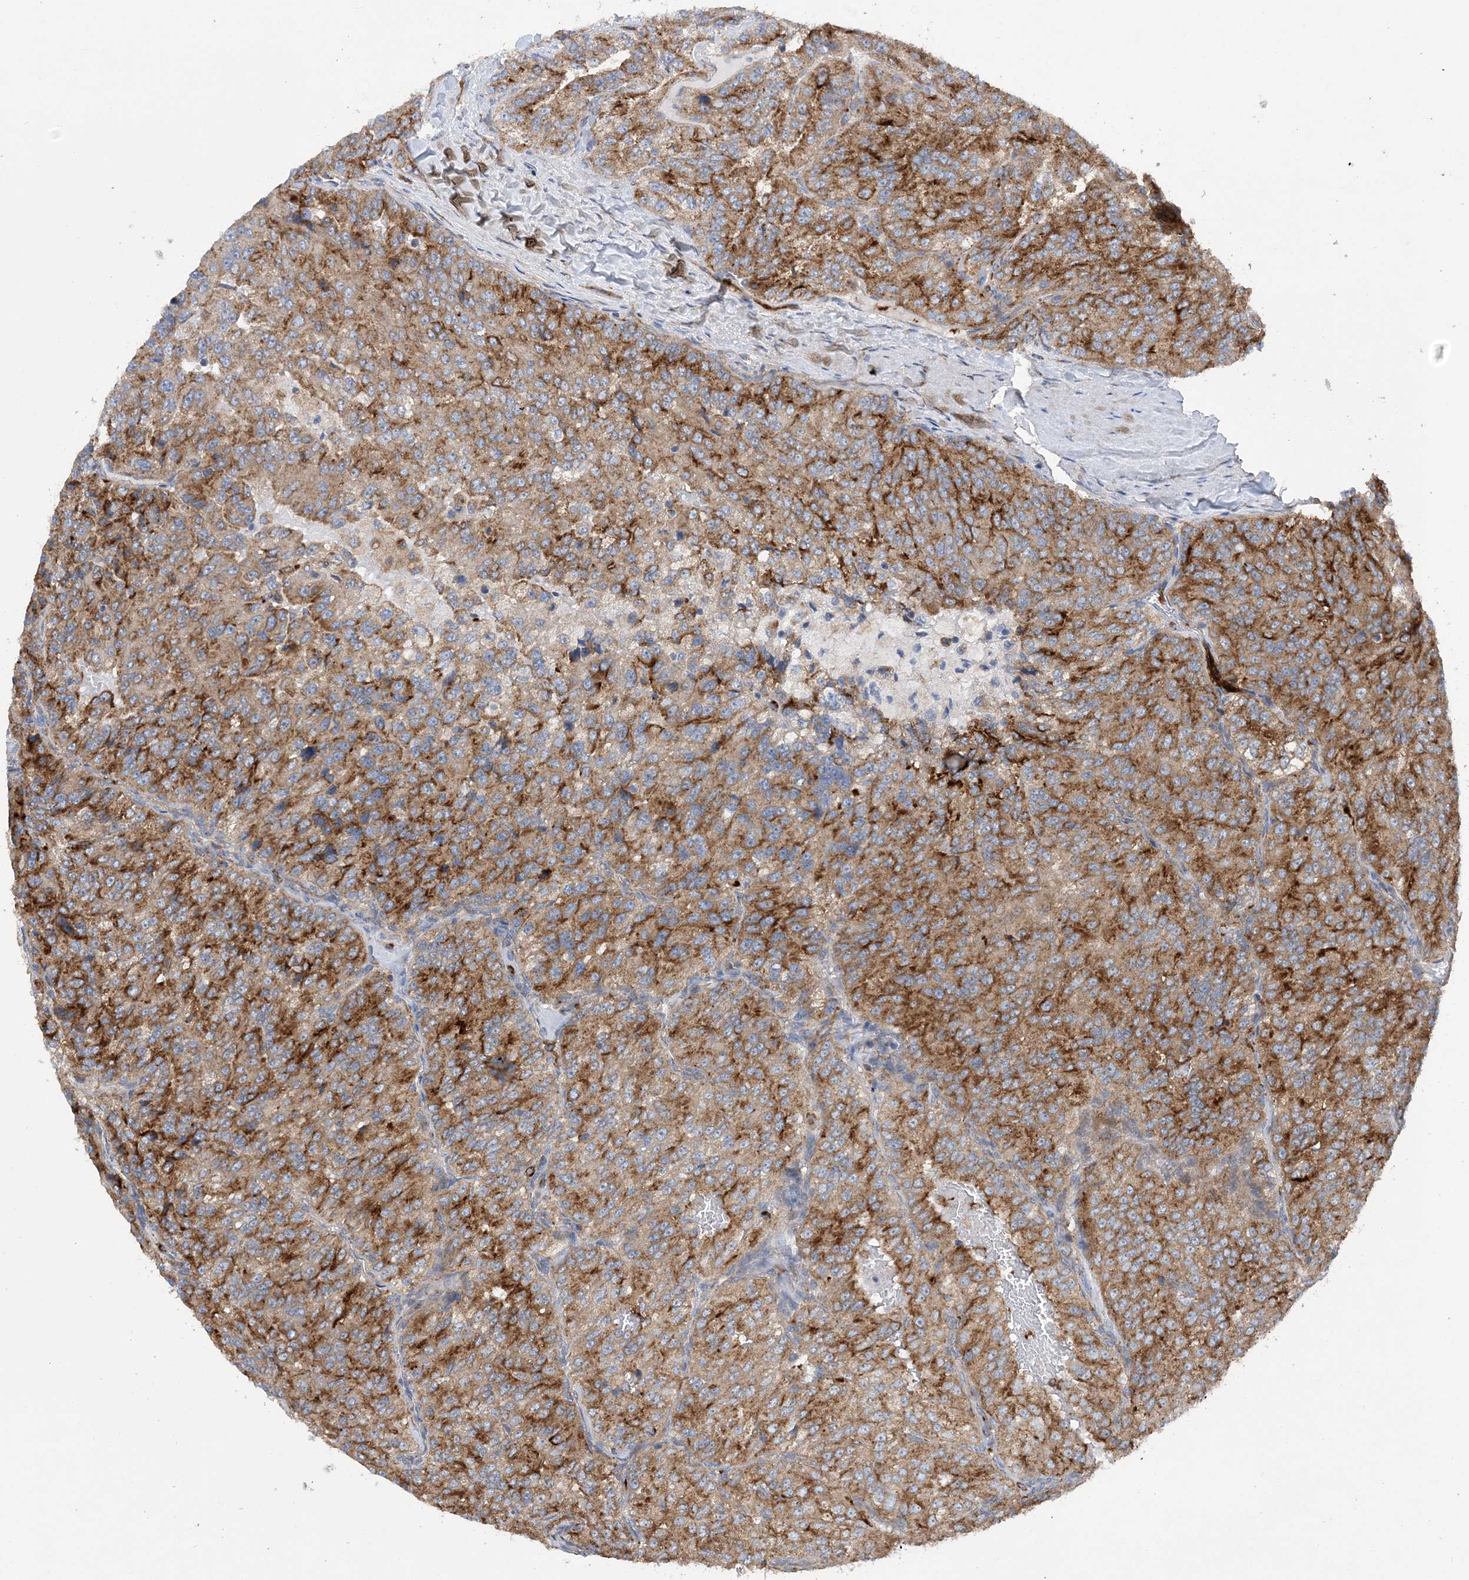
{"staining": {"intensity": "strong", "quantity": ">75%", "location": "cytoplasmic/membranous"}, "tissue": "renal cancer", "cell_type": "Tumor cells", "image_type": "cancer", "snomed": [{"axis": "morphology", "description": "Adenocarcinoma, NOS"}, {"axis": "topography", "description": "Kidney"}], "caption": "Immunohistochemistry (IHC) micrograph of neoplastic tissue: renal cancer stained using immunohistochemistry (IHC) demonstrates high levels of strong protein expression localized specifically in the cytoplasmic/membranous of tumor cells, appearing as a cytoplasmic/membranous brown color.", "gene": "PTTG1IP", "patient": {"sex": "female", "age": 63}}